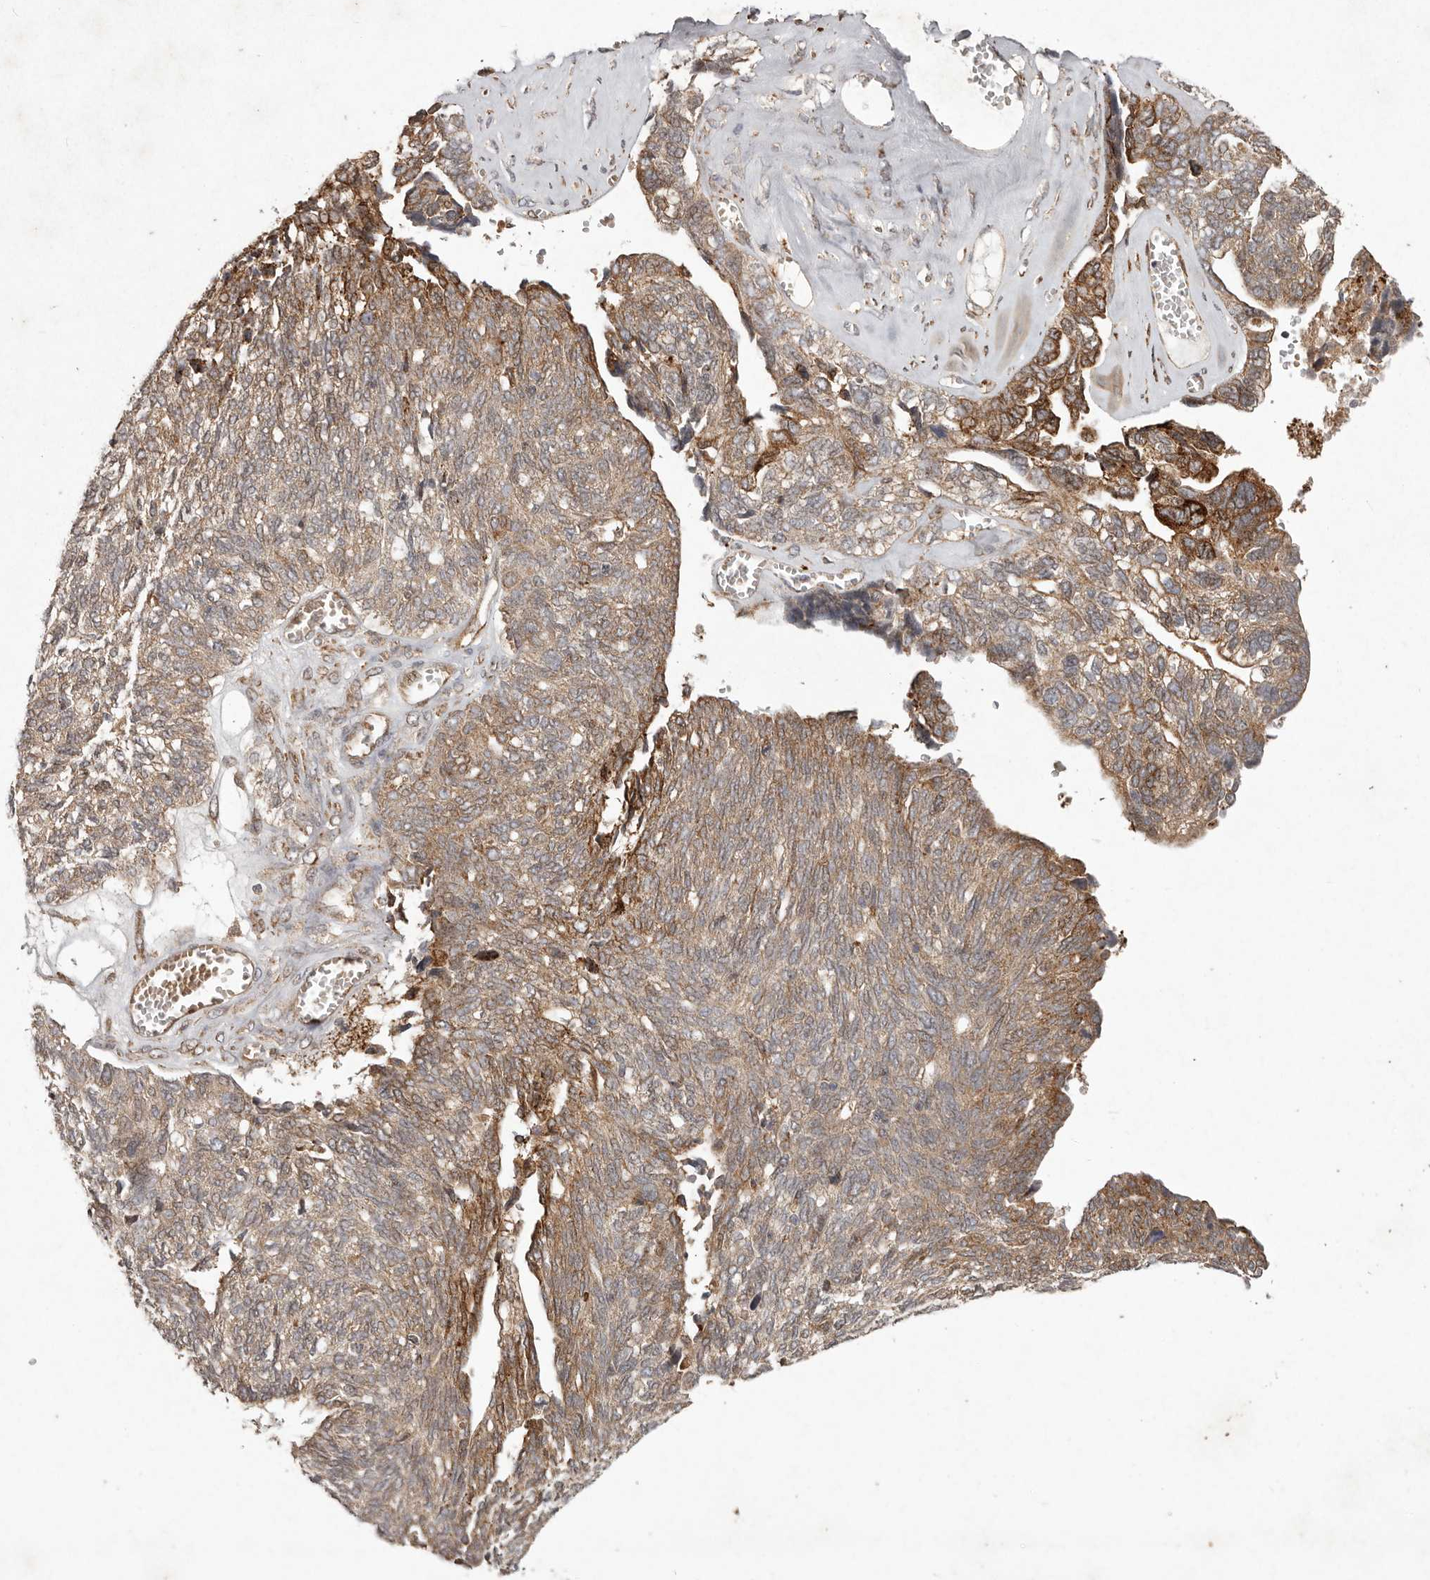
{"staining": {"intensity": "moderate", "quantity": ">75%", "location": "cytoplasmic/membranous"}, "tissue": "ovarian cancer", "cell_type": "Tumor cells", "image_type": "cancer", "snomed": [{"axis": "morphology", "description": "Cystadenocarcinoma, serous, NOS"}, {"axis": "topography", "description": "Ovary"}], "caption": "This is an image of immunohistochemistry staining of ovarian cancer (serous cystadenocarcinoma), which shows moderate staining in the cytoplasmic/membranous of tumor cells.", "gene": "PLOD2", "patient": {"sex": "female", "age": 79}}